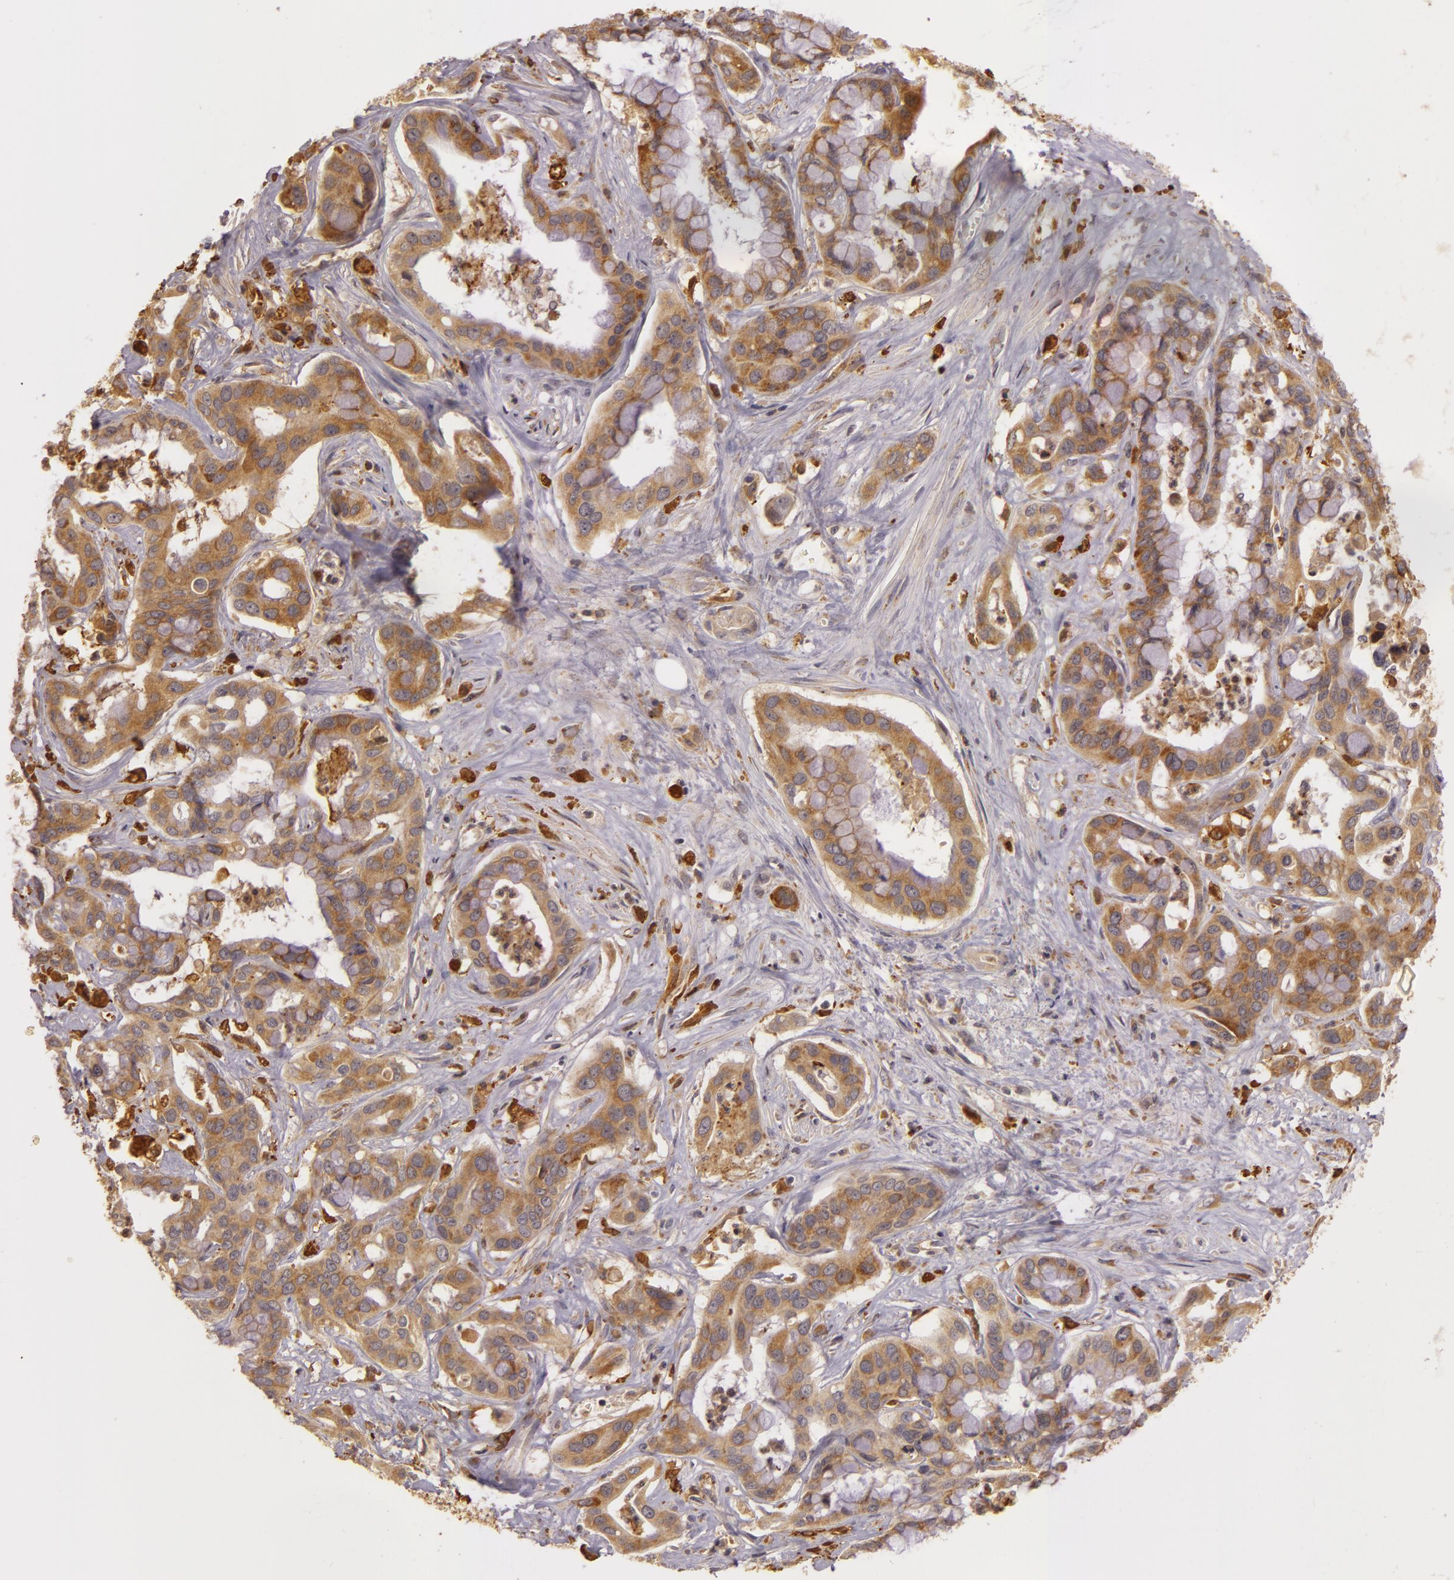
{"staining": {"intensity": "moderate", "quantity": "25%-75%", "location": "cytoplasmic/membranous"}, "tissue": "liver cancer", "cell_type": "Tumor cells", "image_type": "cancer", "snomed": [{"axis": "morphology", "description": "Cholangiocarcinoma"}, {"axis": "topography", "description": "Liver"}], "caption": "Human liver cancer (cholangiocarcinoma) stained with a protein marker exhibits moderate staining in tumor cells.", "gene": "PPP1R3F", "patient": {"sex": "female", "age": 65}}